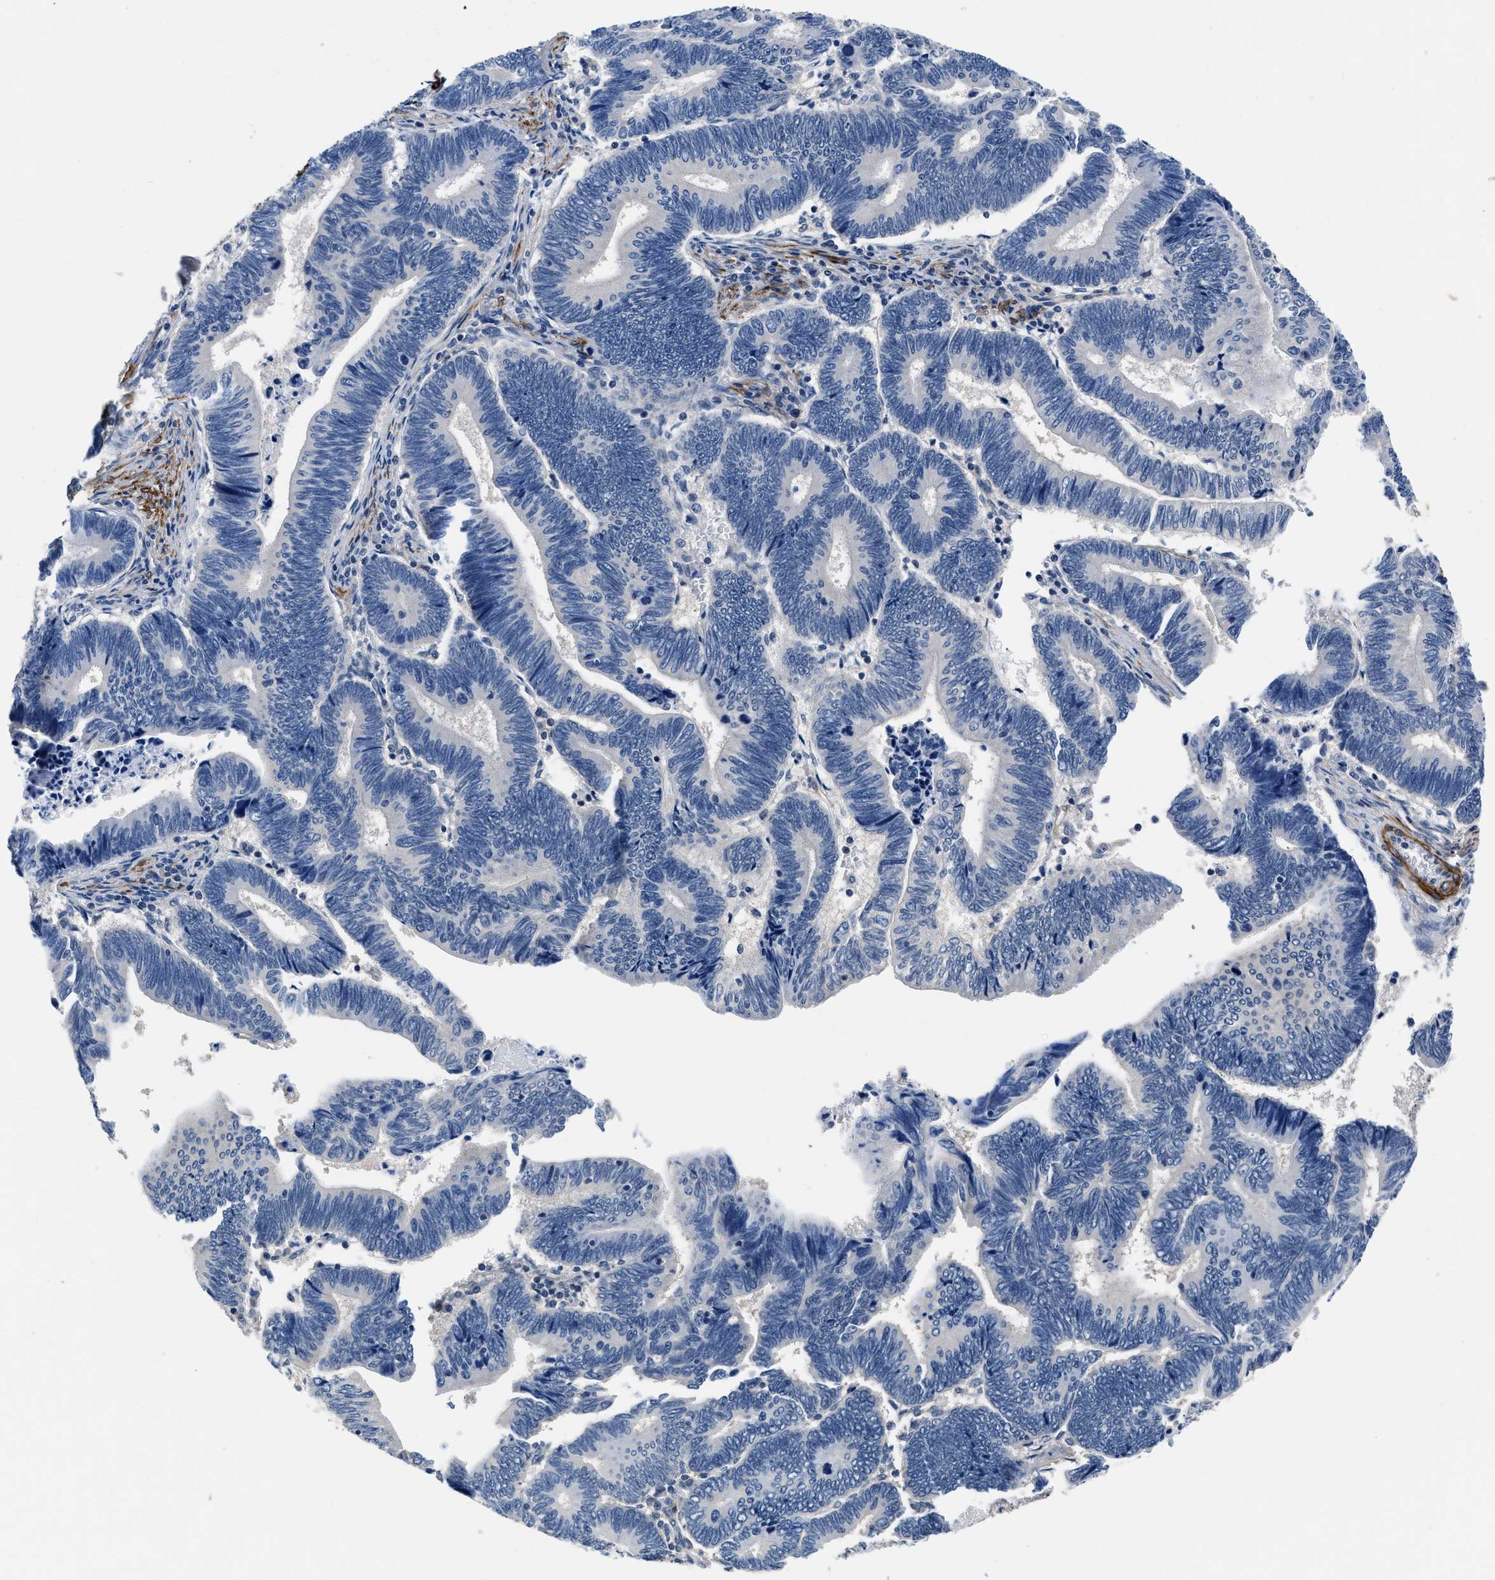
{"staining": {"intensity": "negative", "quantity": "none", "location": "none"}, "tissue": "pancreatic cancer", "cell_type": "Tumor cells", "image_type": "cancer", "snomed": [{"axis": "morphology", "description": "Adenocarcinoma, NOS"}, {"axis": "topography", "description": "Pancreas"}], "caption": "Protein analysis of pancreatic adenocarcinoma exhibits no significant positivity in tumor cells.", "gene": "LANCL2", "patient": {"sex": "female", "age": 70}}